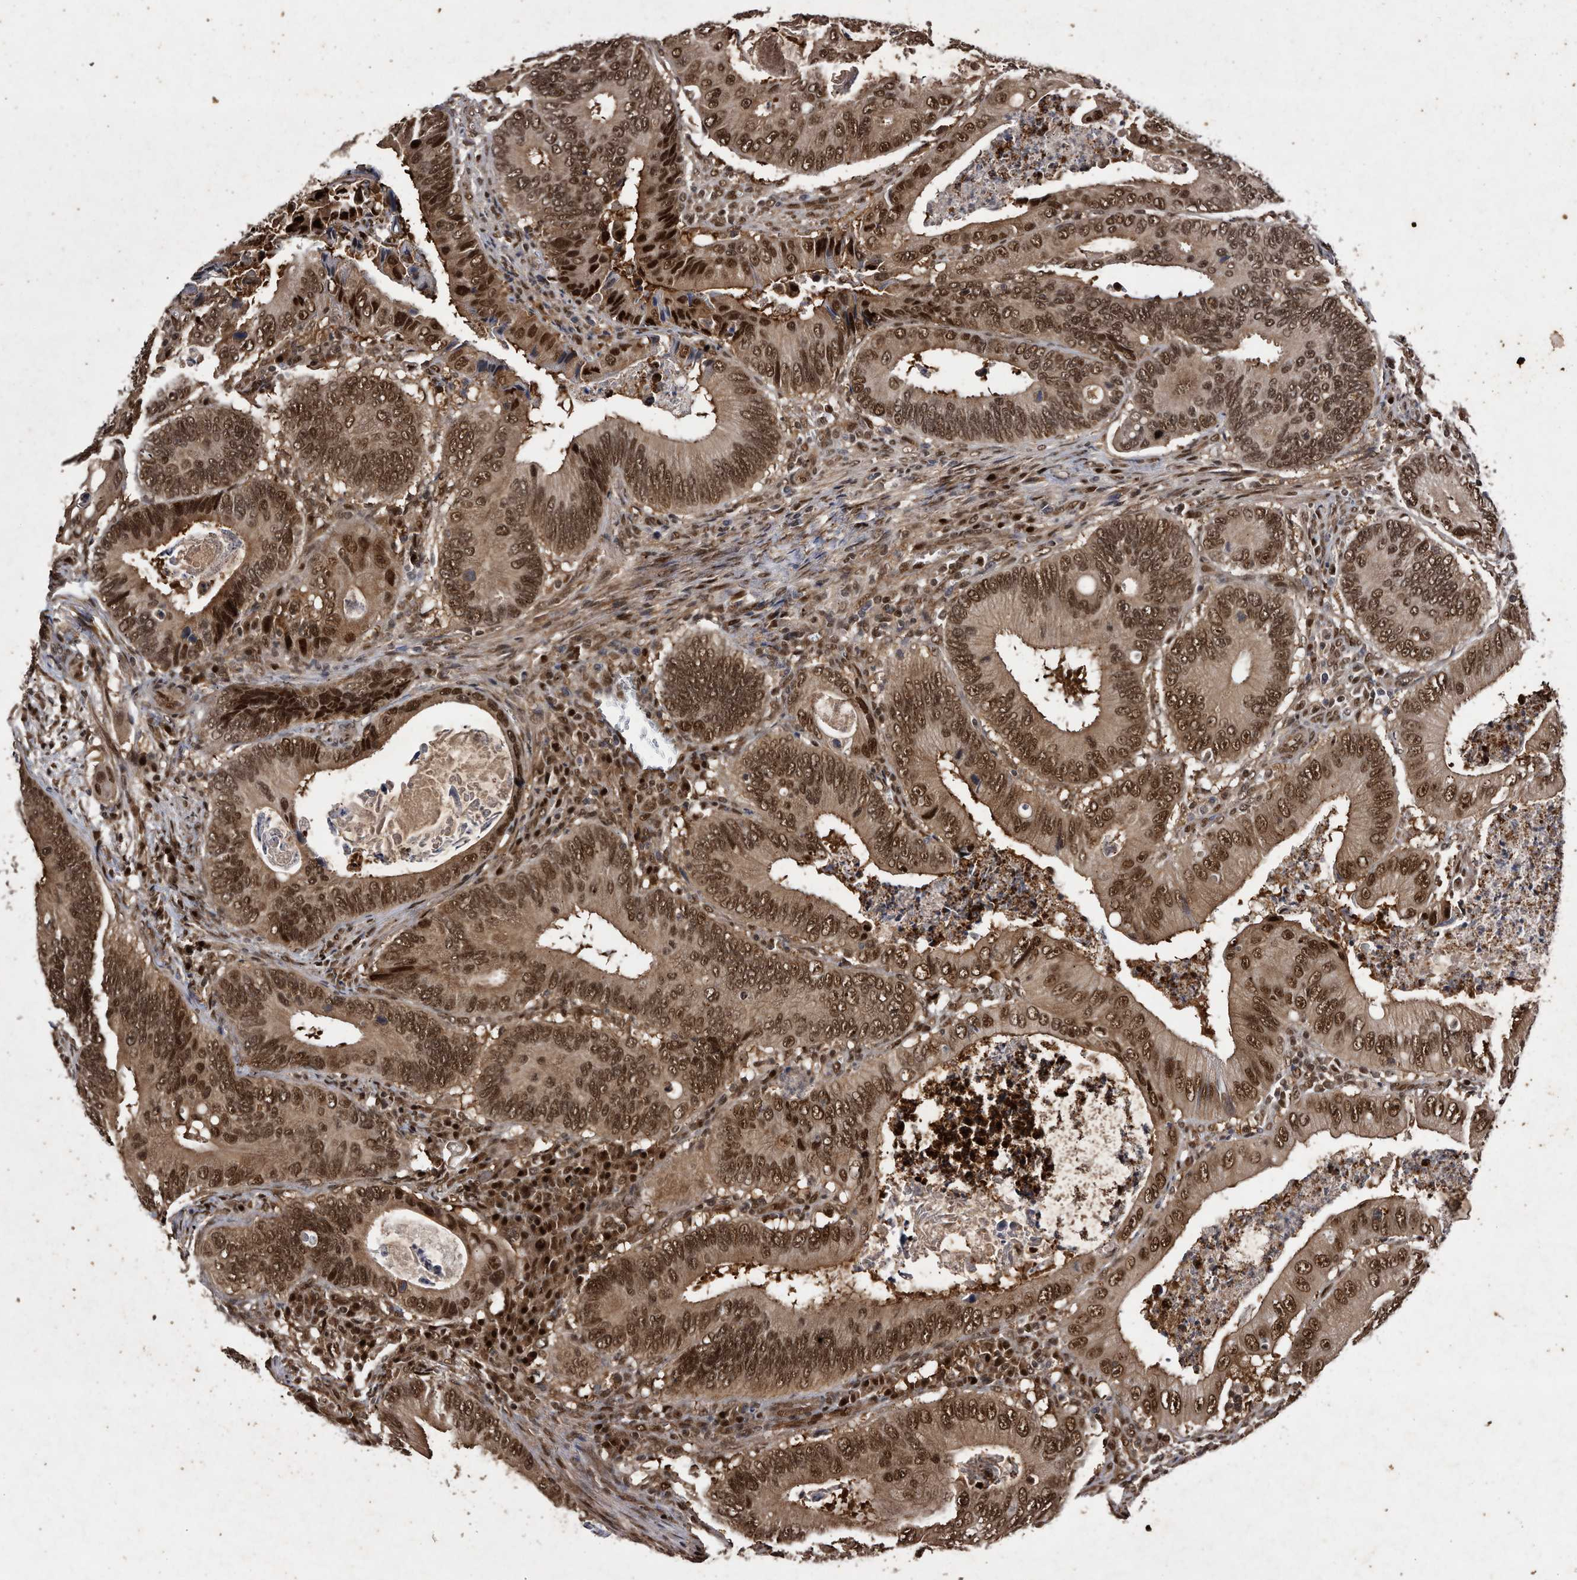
{"staining": {"intensity": "strong", "quantity": ">75%", "location": "cytoplasmic/membranous,nuclear"}, "tissue": "colorectal cancer", "cell_type": "Tumor cells", "image_type": "cancer", "snomed": [{"axis": "morphology", "description": "Inflammation, NOS"}, {"axis": "morphology", "description": "Adenocarcinoma, NOS"}, {"axis": "topography", "description": "Colon"}], "caption": "Immunohistochemistry staining of colorectal cancer (adenocarcinoma), which displays high levels of strong cytoplasmic/membranous and nuclear positivity in approximately >75% of tumor cells indicating strong cytoplasmic/membranous and nuclear protein positivity. The staining was performed using DAB (brown) for protein detection and nuclei were counterstained in hematoxylin (blue).", "gene": "RAD23B", "patient": {"sex": "male", "age": 72}}